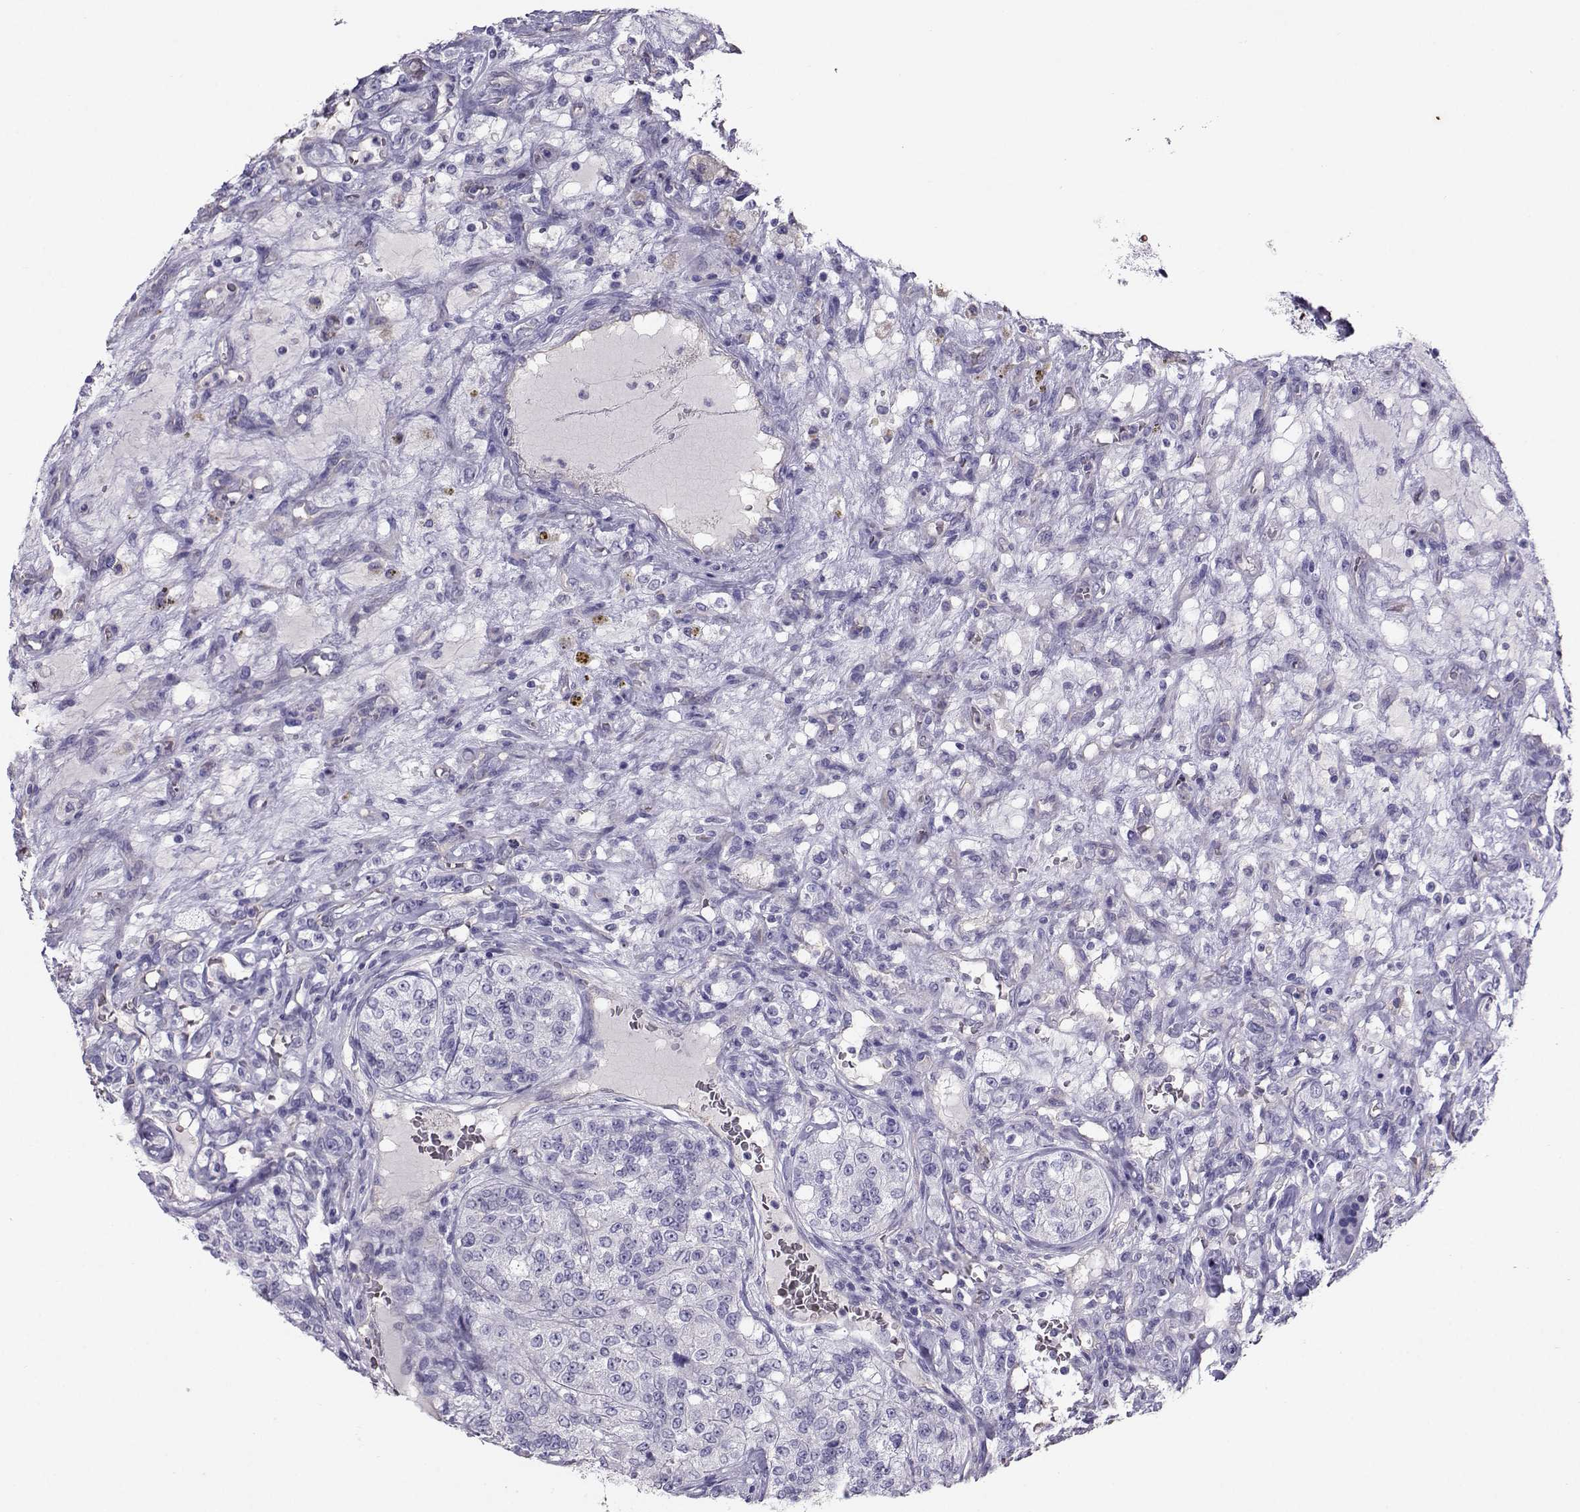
{"staining": {"intensity": "negative", "quantity": "none", "location": "none"}, "tissue": "renal cancer", "cell_type": "Tumor cells", "image_type": "cancer", "snomed": [{"axis": "morphology", "description": "Adenocarcinoma, NOS"}, {"axis": "topography", "description": "Kidney"}], "caption": "DAB (3,3'-diaminobenzidine) immunohistochemical staining of renal cancer demonstrates no significant expression in tumor cells. (Stains: DAB (3,3'-diaminobenzidine) IHC with hematoxylin counter stain, Microscopy: brightfield microscopy at high magnification).", "gene": "CLUL1", "patient": {"sex": "female", "age": 63}}